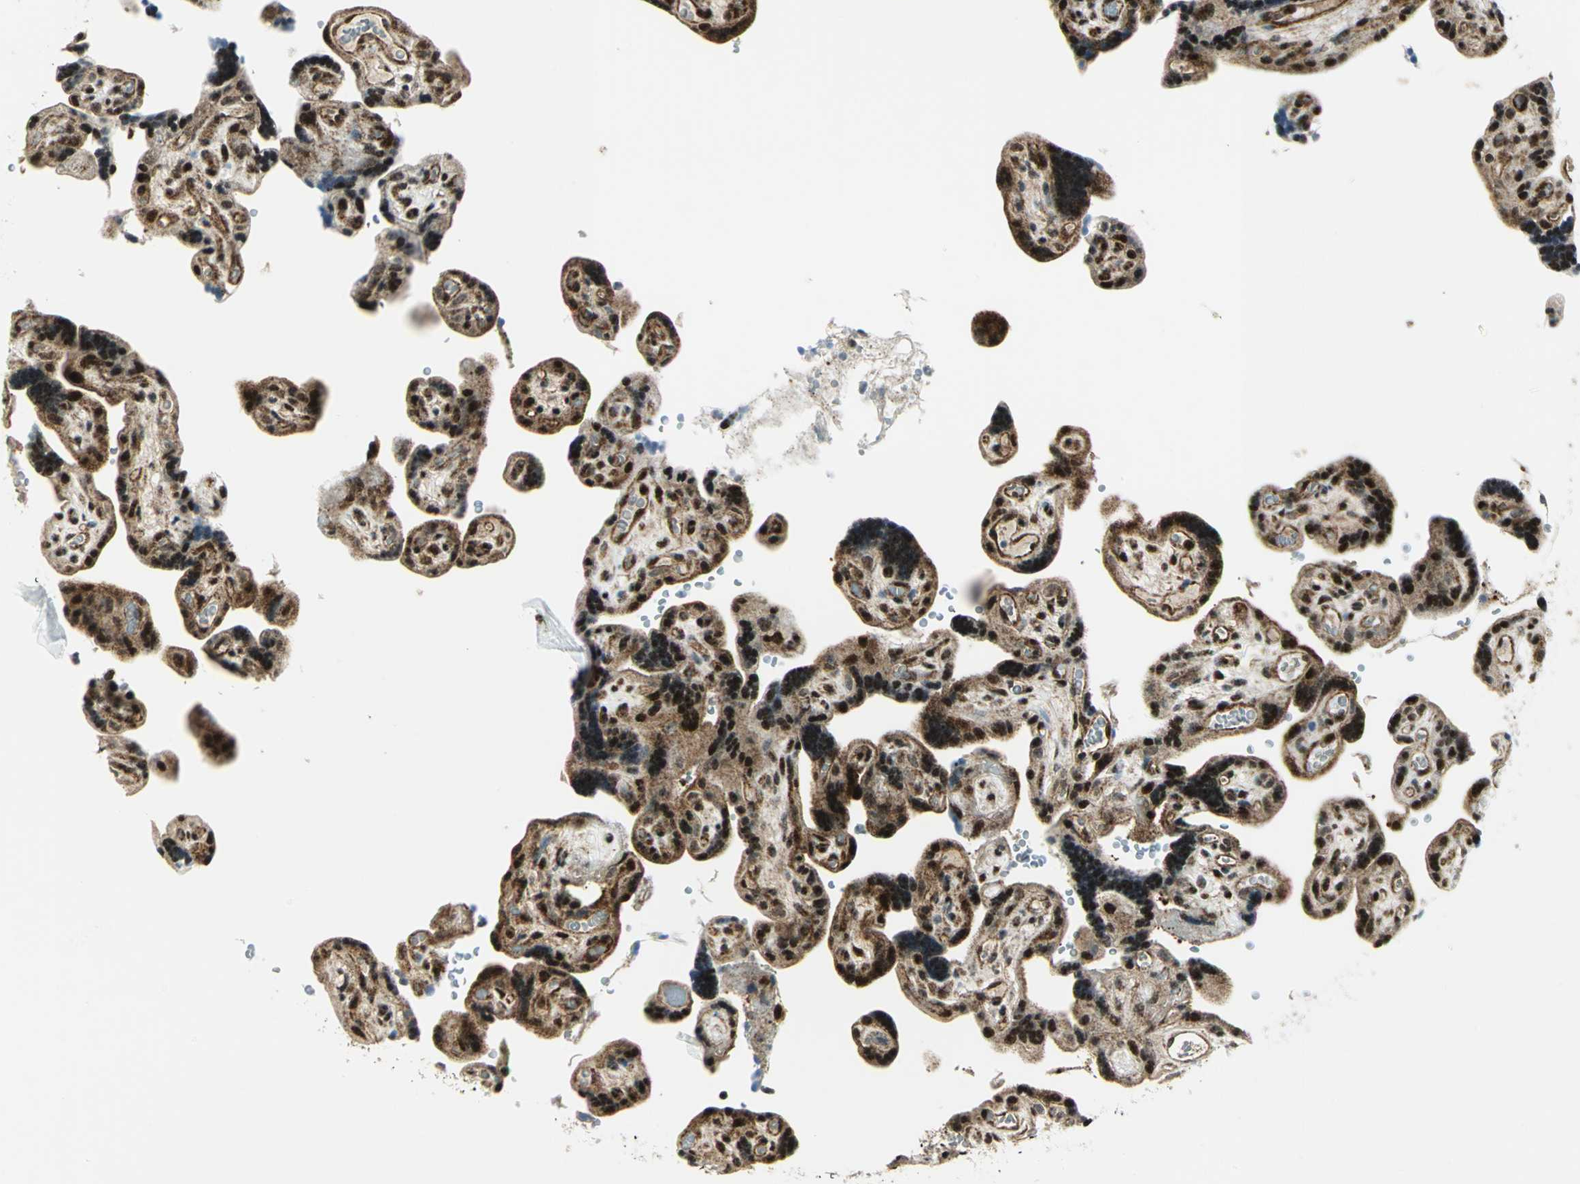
{"staining": {"intensity": "strong", "quantity": ">75%", "location": "cytoplasmic/membranous,nuclear"}, "tissue": "placenta", "cell_type": "Decidual cells", "image_type": "normal", "snomed": [{"axis": "morphology", "description": "Normal tissue, NOS"}, {"axis": "topography", "description": "Placenta"}], "caption": "An immunohistochemistry micrograph of normal tissue is shown. Protein staining in brown labels strong cytoplasmic/membranous,nuclear positivity in placenta within decidual cells.", "gene": "COPS5", "patient": {"sex": "female", "age": 30}}